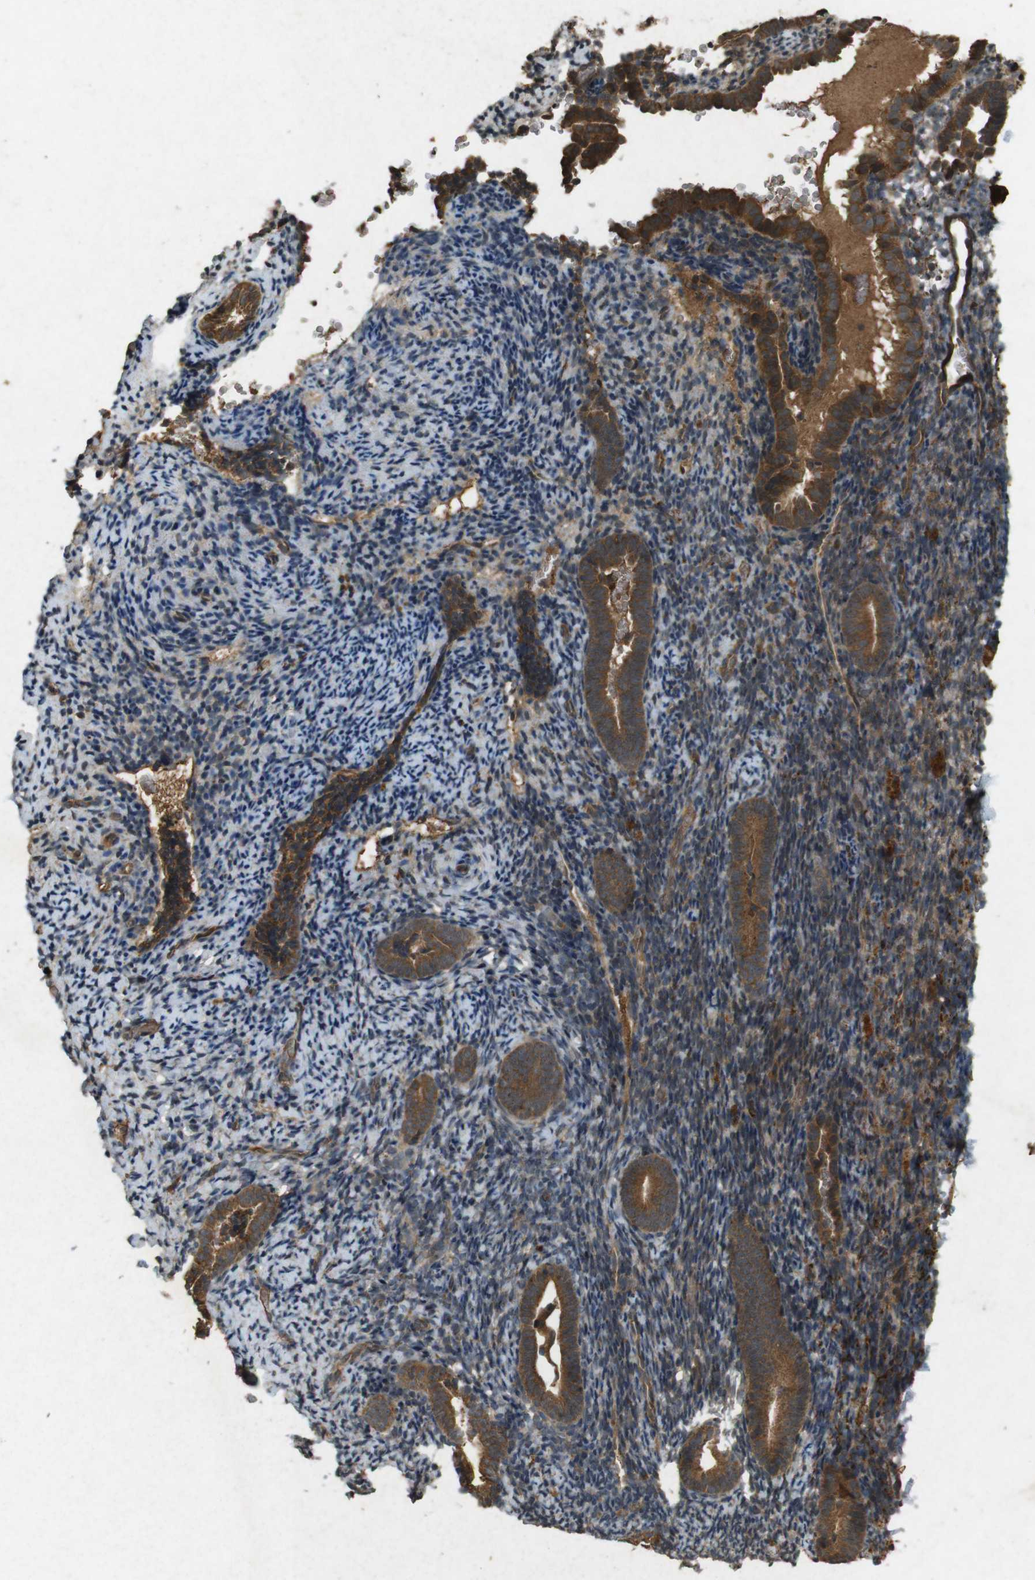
{"staining": {"intensity": "moderate", "quantity": "25%-75%", "location": "cytoplasmic/membranous"}, "tissue": "endometrium", "cell_type": "Cells in endometrial stroma", "image_type": "normal", "snomed": [{"axis": "morphology", "description": "Normal tissue, NOS"}, {"axis": "topography", "description": "Endometrium"}], "caption": "About 25%-75% of cells in endometrial stroma in normal endometrium reveal moderate cytoplasmic/membranous protein staining as visualized by brown immunohistochemical staining.", "gene": "TAP1", "patient": {"sex": "female", "age": 51}}